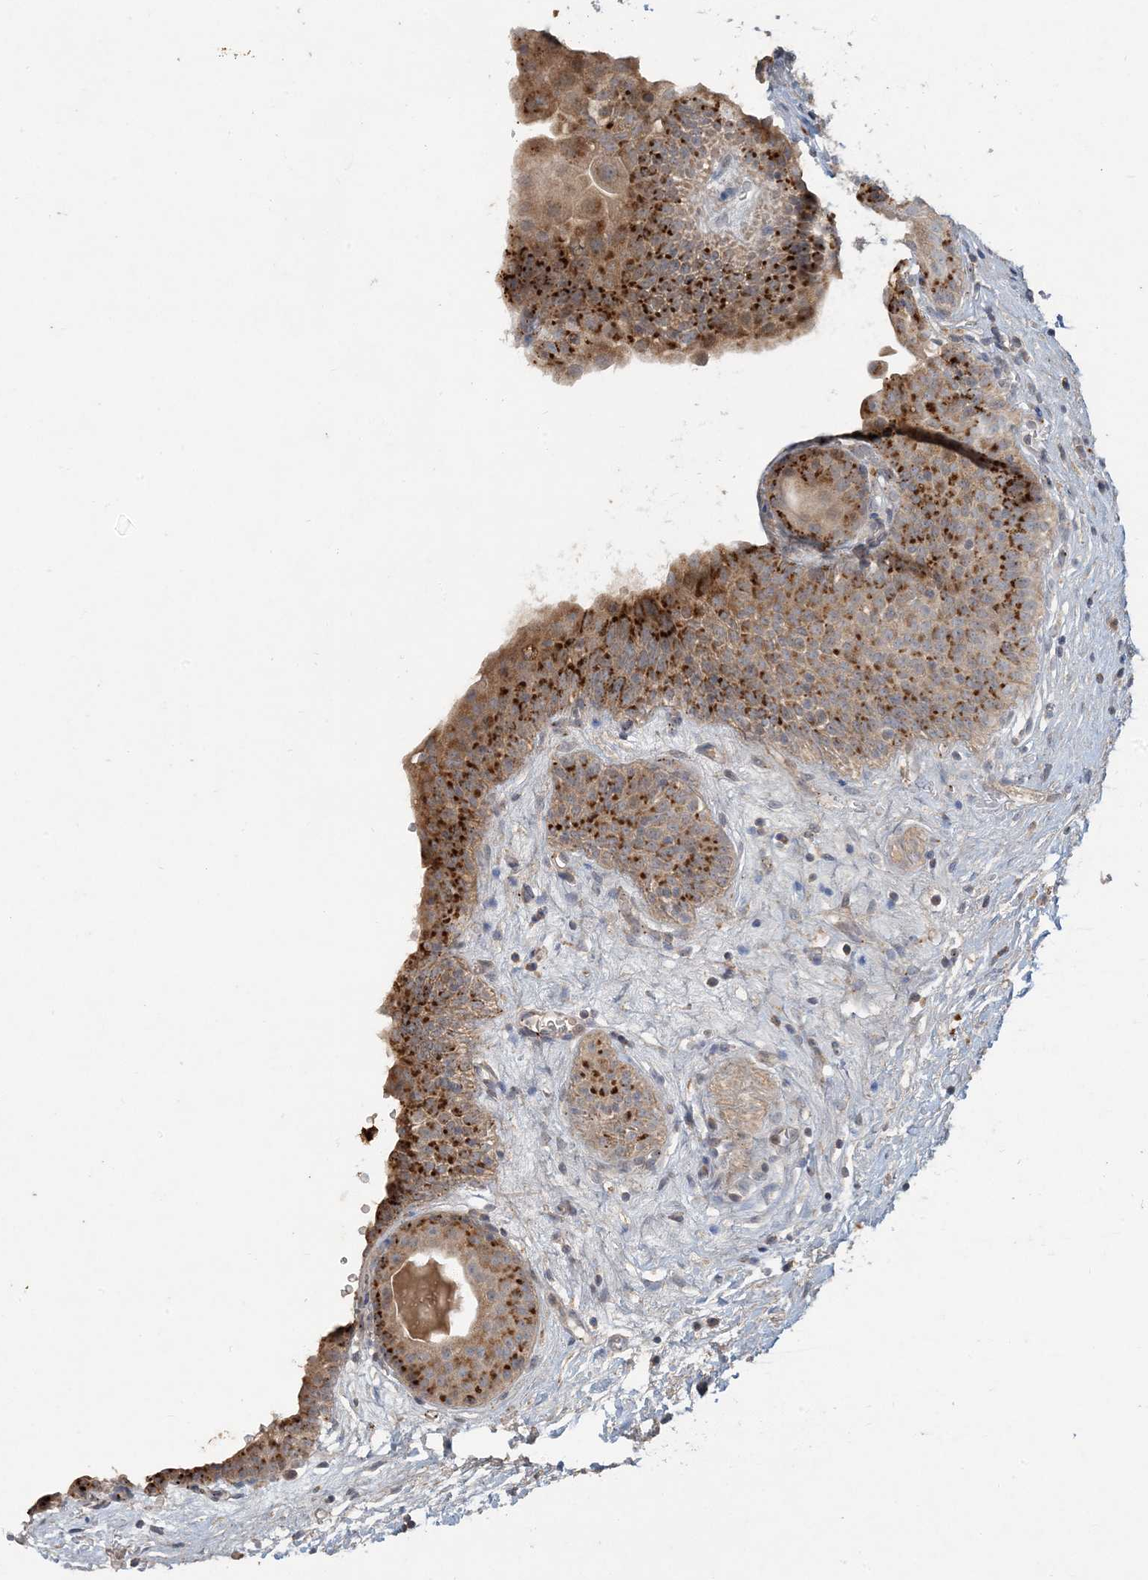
{"staining": {"intensity": "strong", "quantity": "25%-75%", "location": "cytoplasmic/membranous"}, "tissue": "urinary bladder", "cell_type": "Urothelial cells", "image_type": "normal", "snomed": [{"axis": "morphology", "description": "Normal tissue, NOS"}, {"axis": "topography", "description": "Urinary bladder"}], "caption": "Urothelial cells exhibit high levels of strong cytoplasmic/membranous positivity in approximately 25%-75% of cells in benign human urinary bladder.", "gene": "LTN1", "patient": {"sex": "male", "age": 83}}